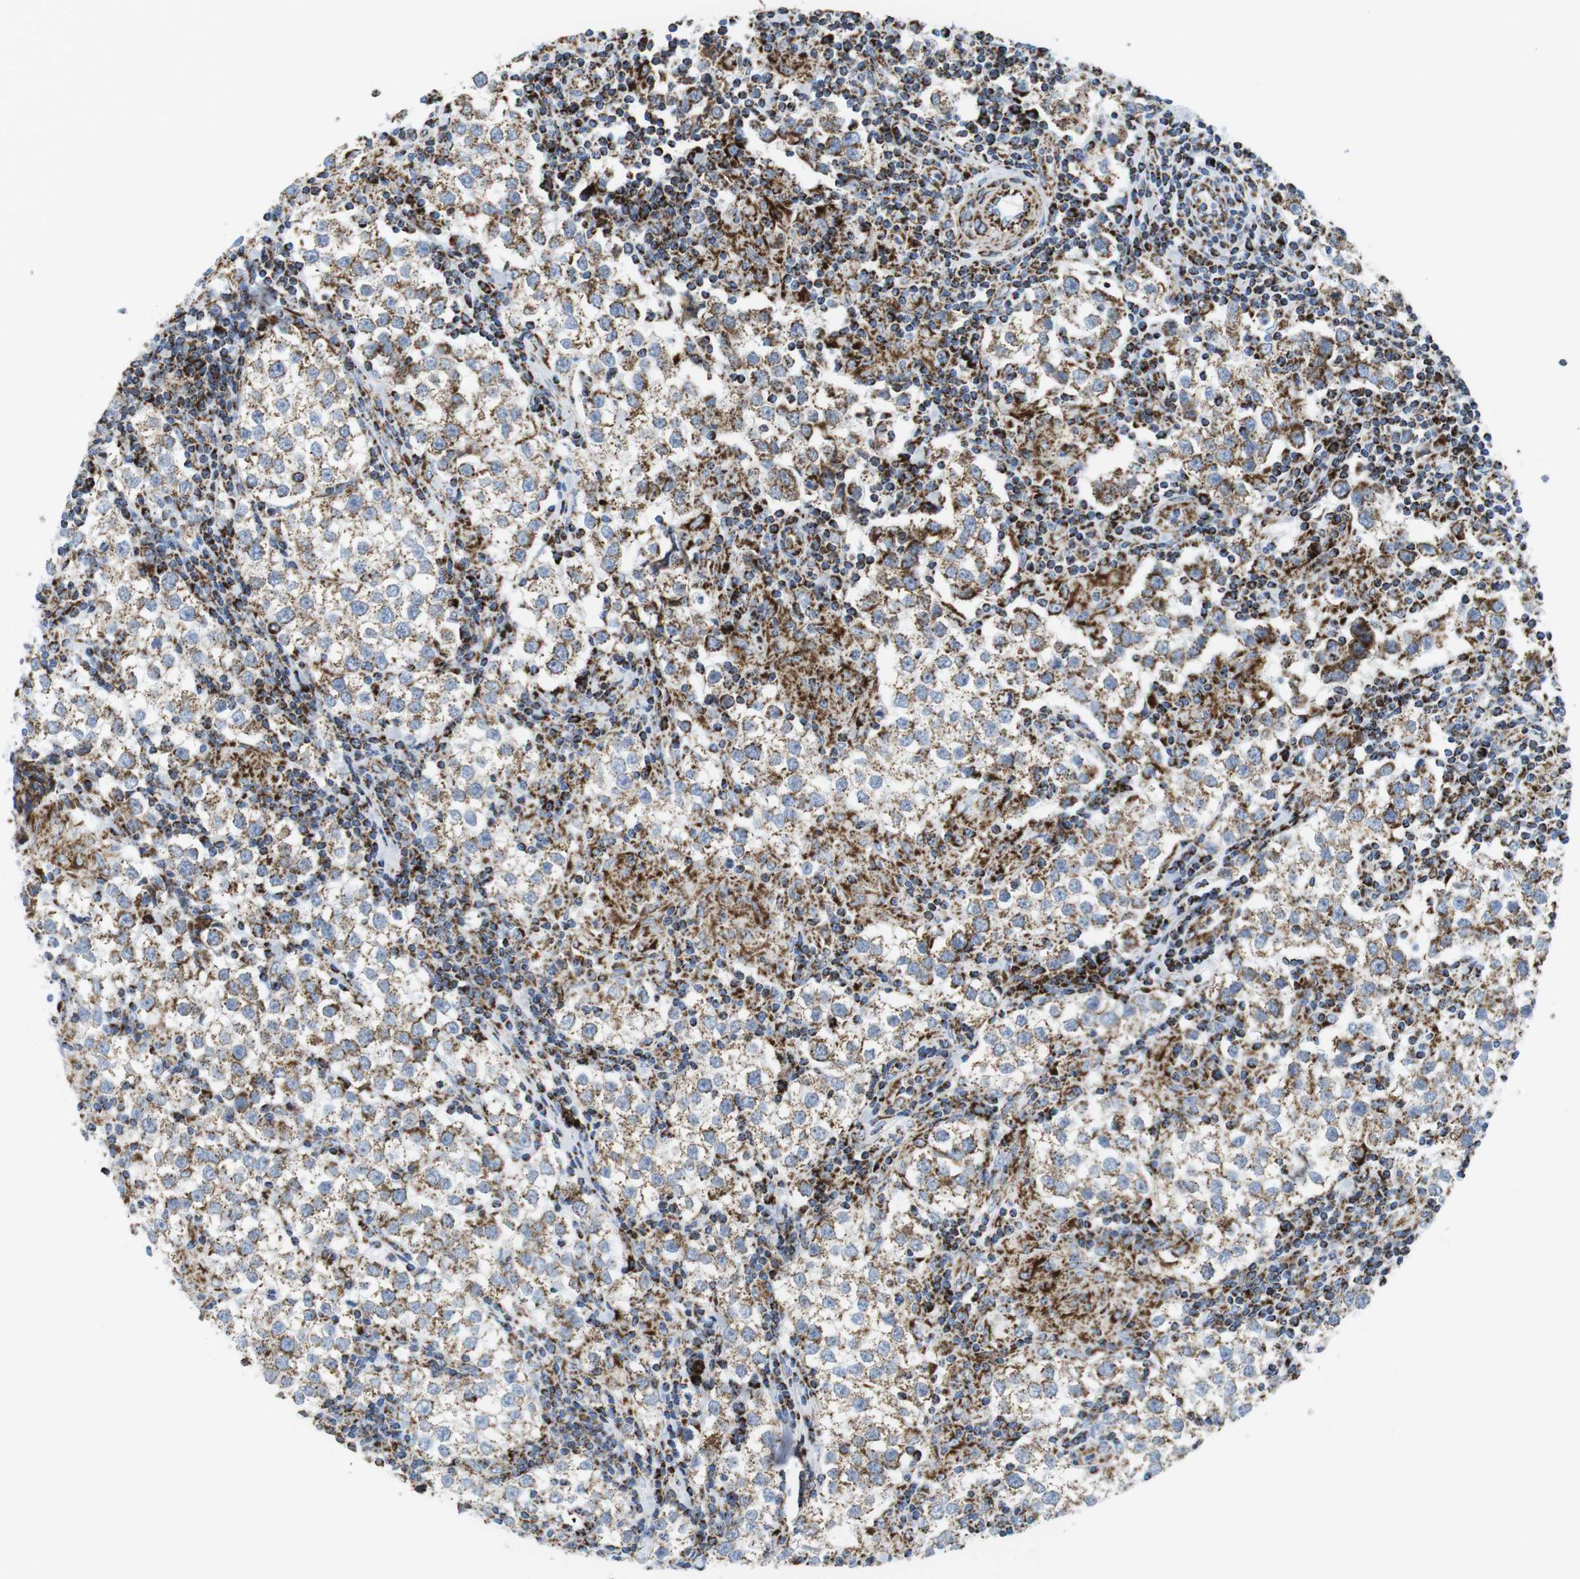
{"staining": {"intensity": "moderate", "quantity": ">75%", "location": "cytoplasmic/membranous"}, "tissue": "testis cancer", "cell_type": "Tumor cells", "image_type": "cancer", "snomed": [{"axis": "morphology", "description": "Seminoma, NOS"}, {"axis": "morphology", "description": "Carcinoma, Embryonal, NOS"}, {"axis": "topography", "description": "Testis"}], "caption": "Embryonal carcinoma (testis) stained with a protein marker demonstrates moderate staining in tumor cells.", "gene": "ATP5PO", "patient": {"sex": "male", "age": 36}}